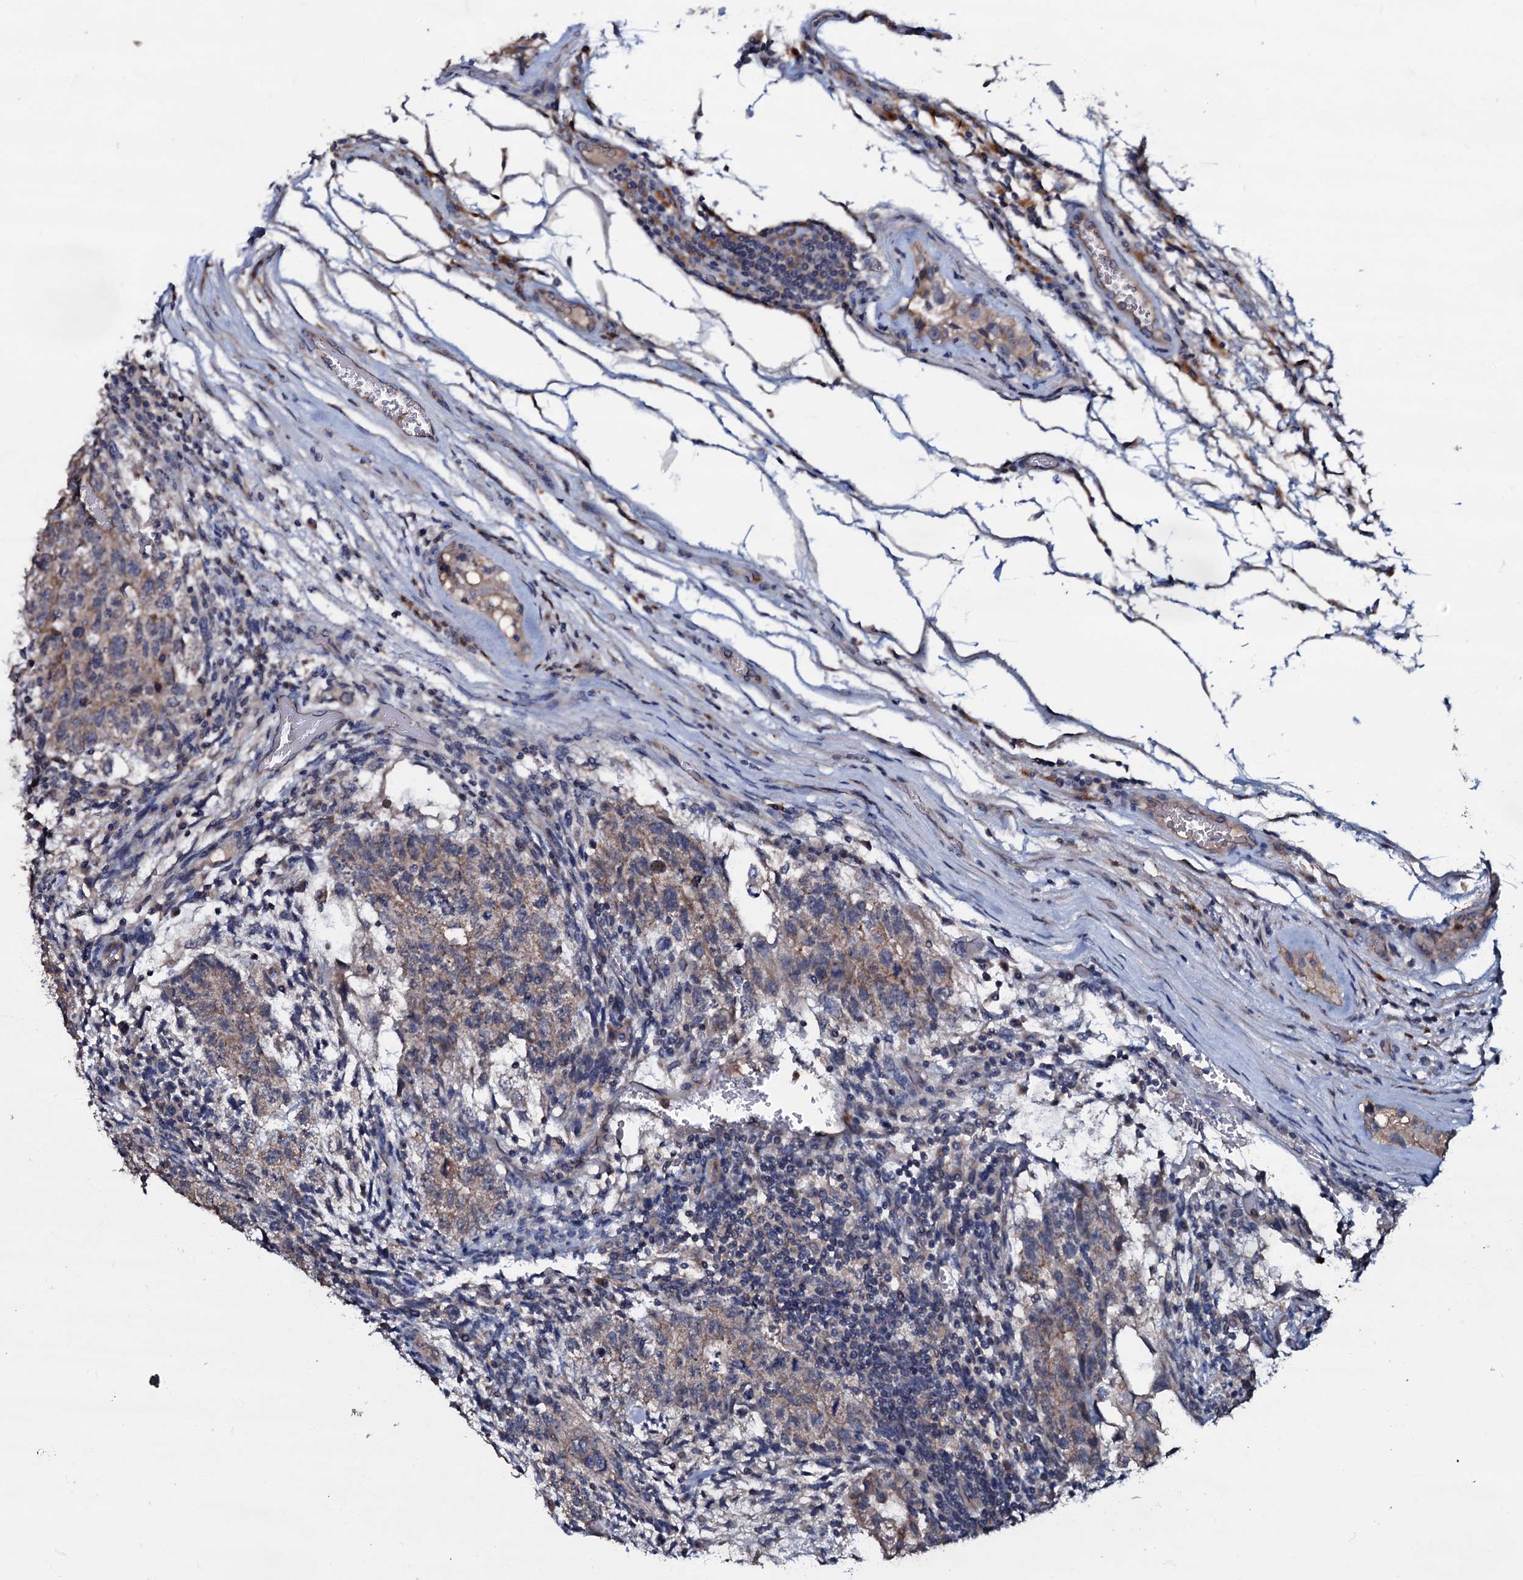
{"staining": {"intensity": "weak", "quantity": ">75%", "location": "cytoplasmic/membranous"}, "tissue": "testis cancer", "cell_type": "Tumor cells", "image_type": "cancer", "snomed": [{"axis": "morphology", "description": "Normal tissue, NOS"}, {"axis": "morphology", "description": "Carcinoma, Embryonal, NOS"}, {"axis": "topography", "description": "Testis"}], "caption": "This image displays embryonal carcinoma (testis) stained with IHC to label a protein in brown. The cytoplasmic/membranous of tumor cells show weak positivity for the protein. Nuclei are counter-stained blue.", "gene": "CPNE2", "patient": {"sex": "male", "age": 36}}